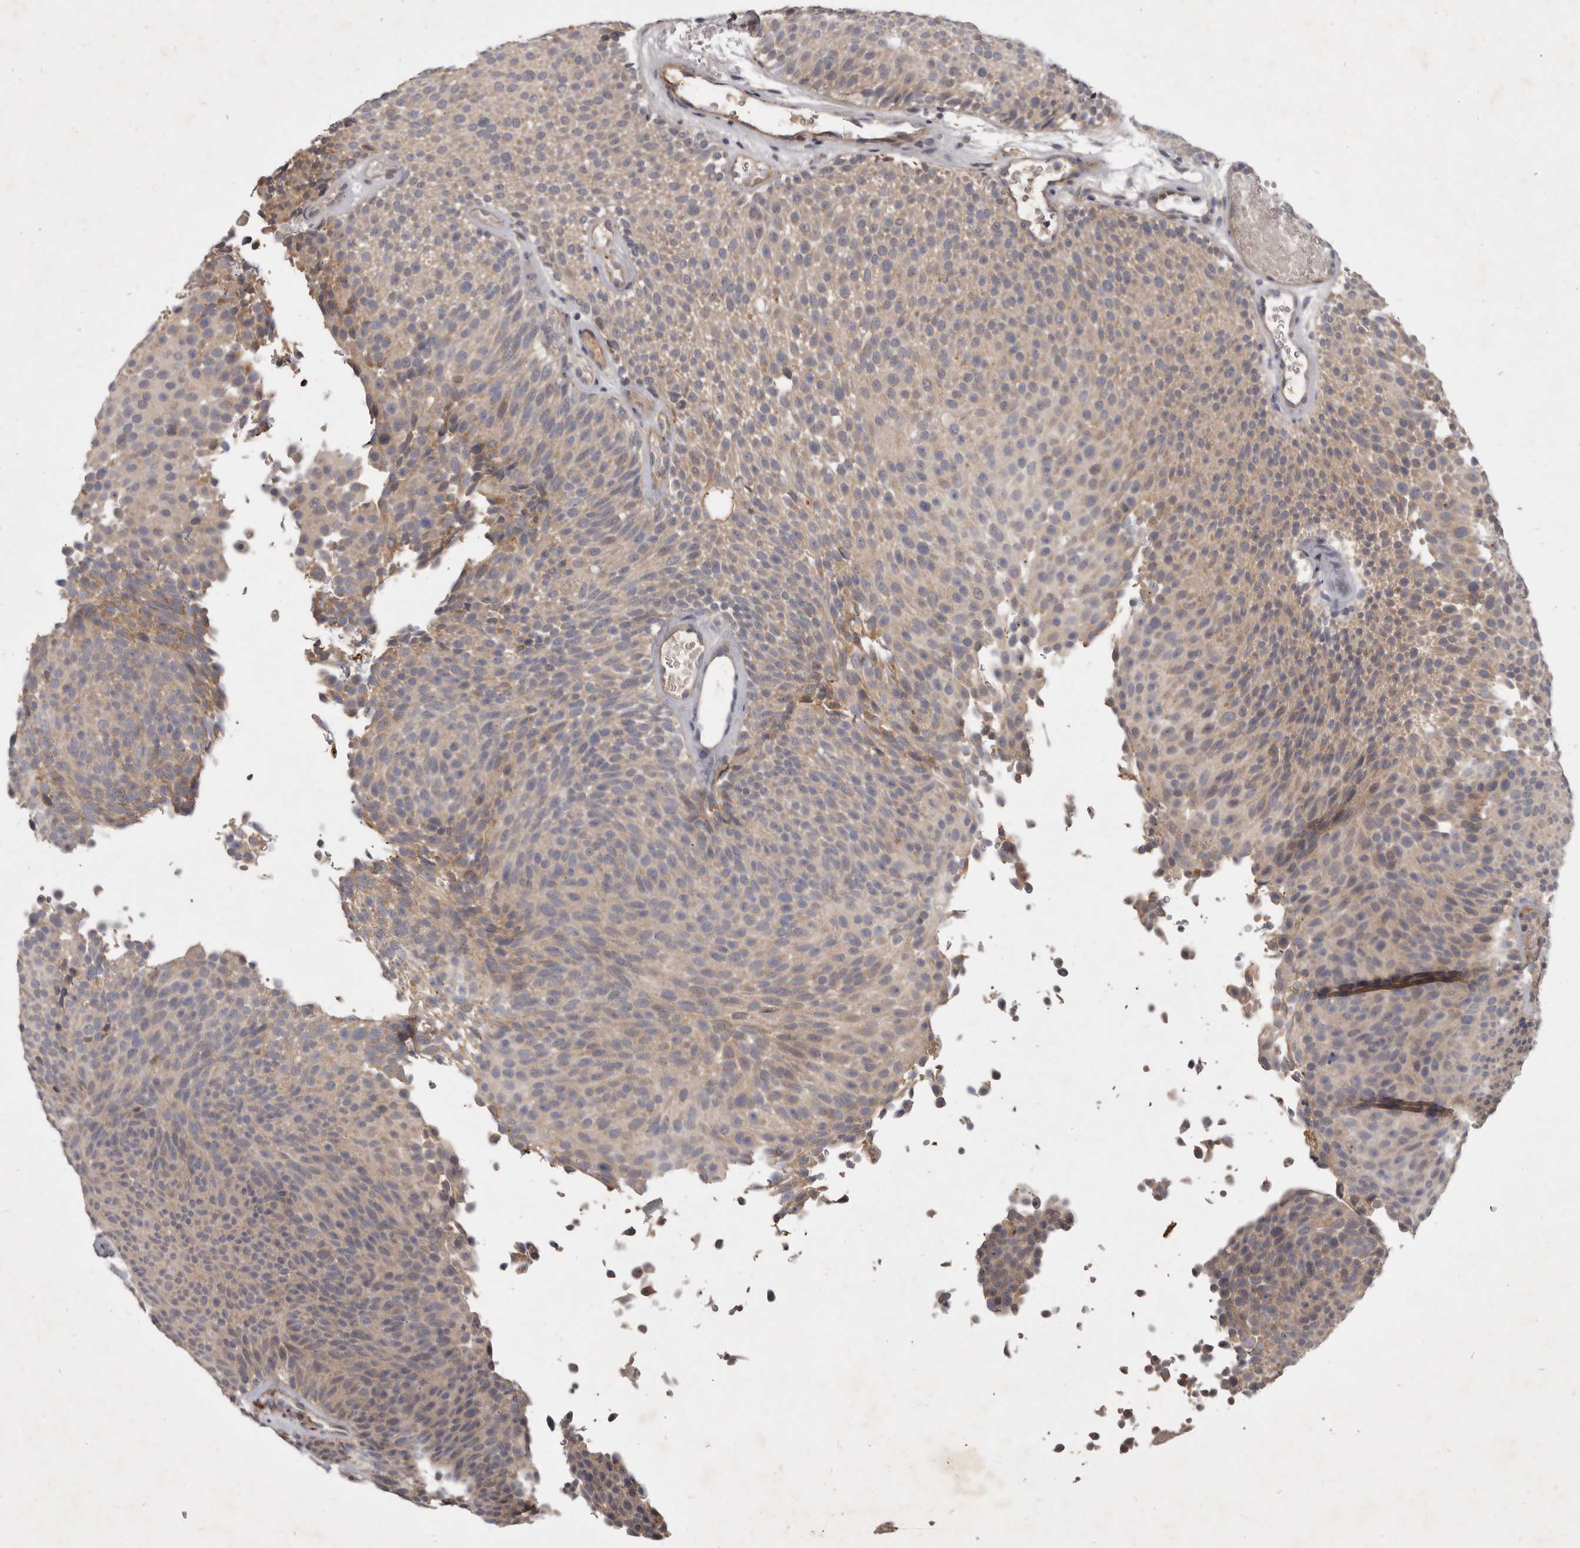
{"staining": {"intensity": "weak", "quantity": "25%-75%", "location": "cytoplasmic/membranous"}, "tissue": "urothelial cancer", "cell_type": "Tumor cells", "image_type": "cancer", "snomed": [{"axis": "morphology", "description": "Urothelial carcinoma, Low grade"}, {"axis": "topography", "description": "Urinary bladder"}], "caption": "Immunohistochemistry (IHC) (DAB) staining of human urothelial cancer demonstrates weak cytoplasmic/membranous protein expression in about 25%-75% of tumor cells.", "gene": "SLC22A1", "patient": {"sex": "male", "age": 78}}